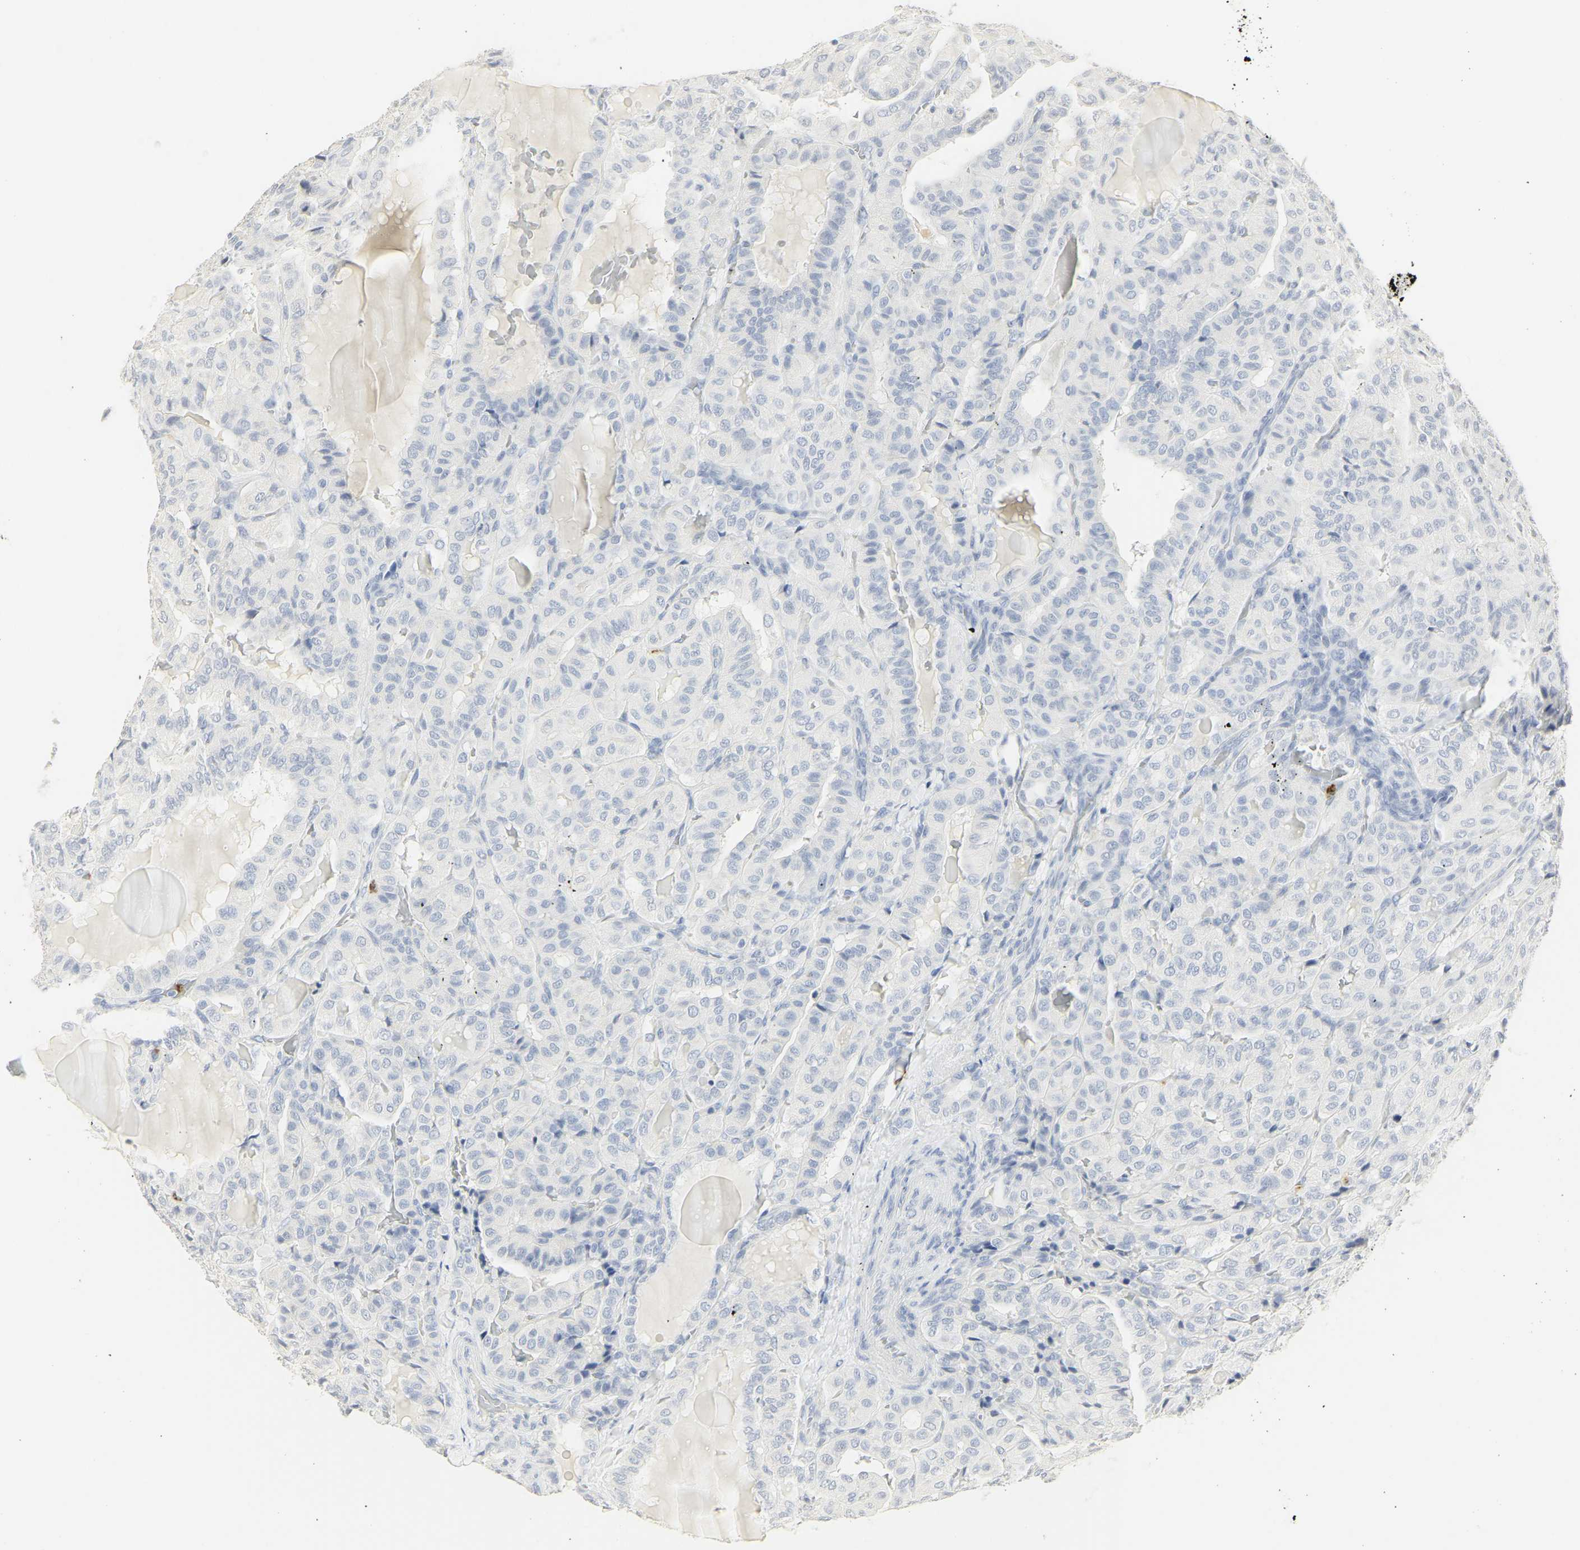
{"staining": {"intensity": "negative", "quantity": "none", "location": "none"}, "tissue": "thyroid cancer", "cell_type": "Tumor cells", "image_type": "cancer", "snomed": [{"axis": "morphology", "description": "Papillary adenocarcinoma, NOS"}, {"axis": "topography", "description": "Thyroid gland"}], "caption": "Immunohistochemistry (IHC) photomicrograph of neoplastic tissue: thyroid cancer stained with DAB (3,3'-diaminobenzidine) reveals no significant protein expression in tumor cells.", "gene": "MPO", "patient": {"sex": "male", "age": 77}}